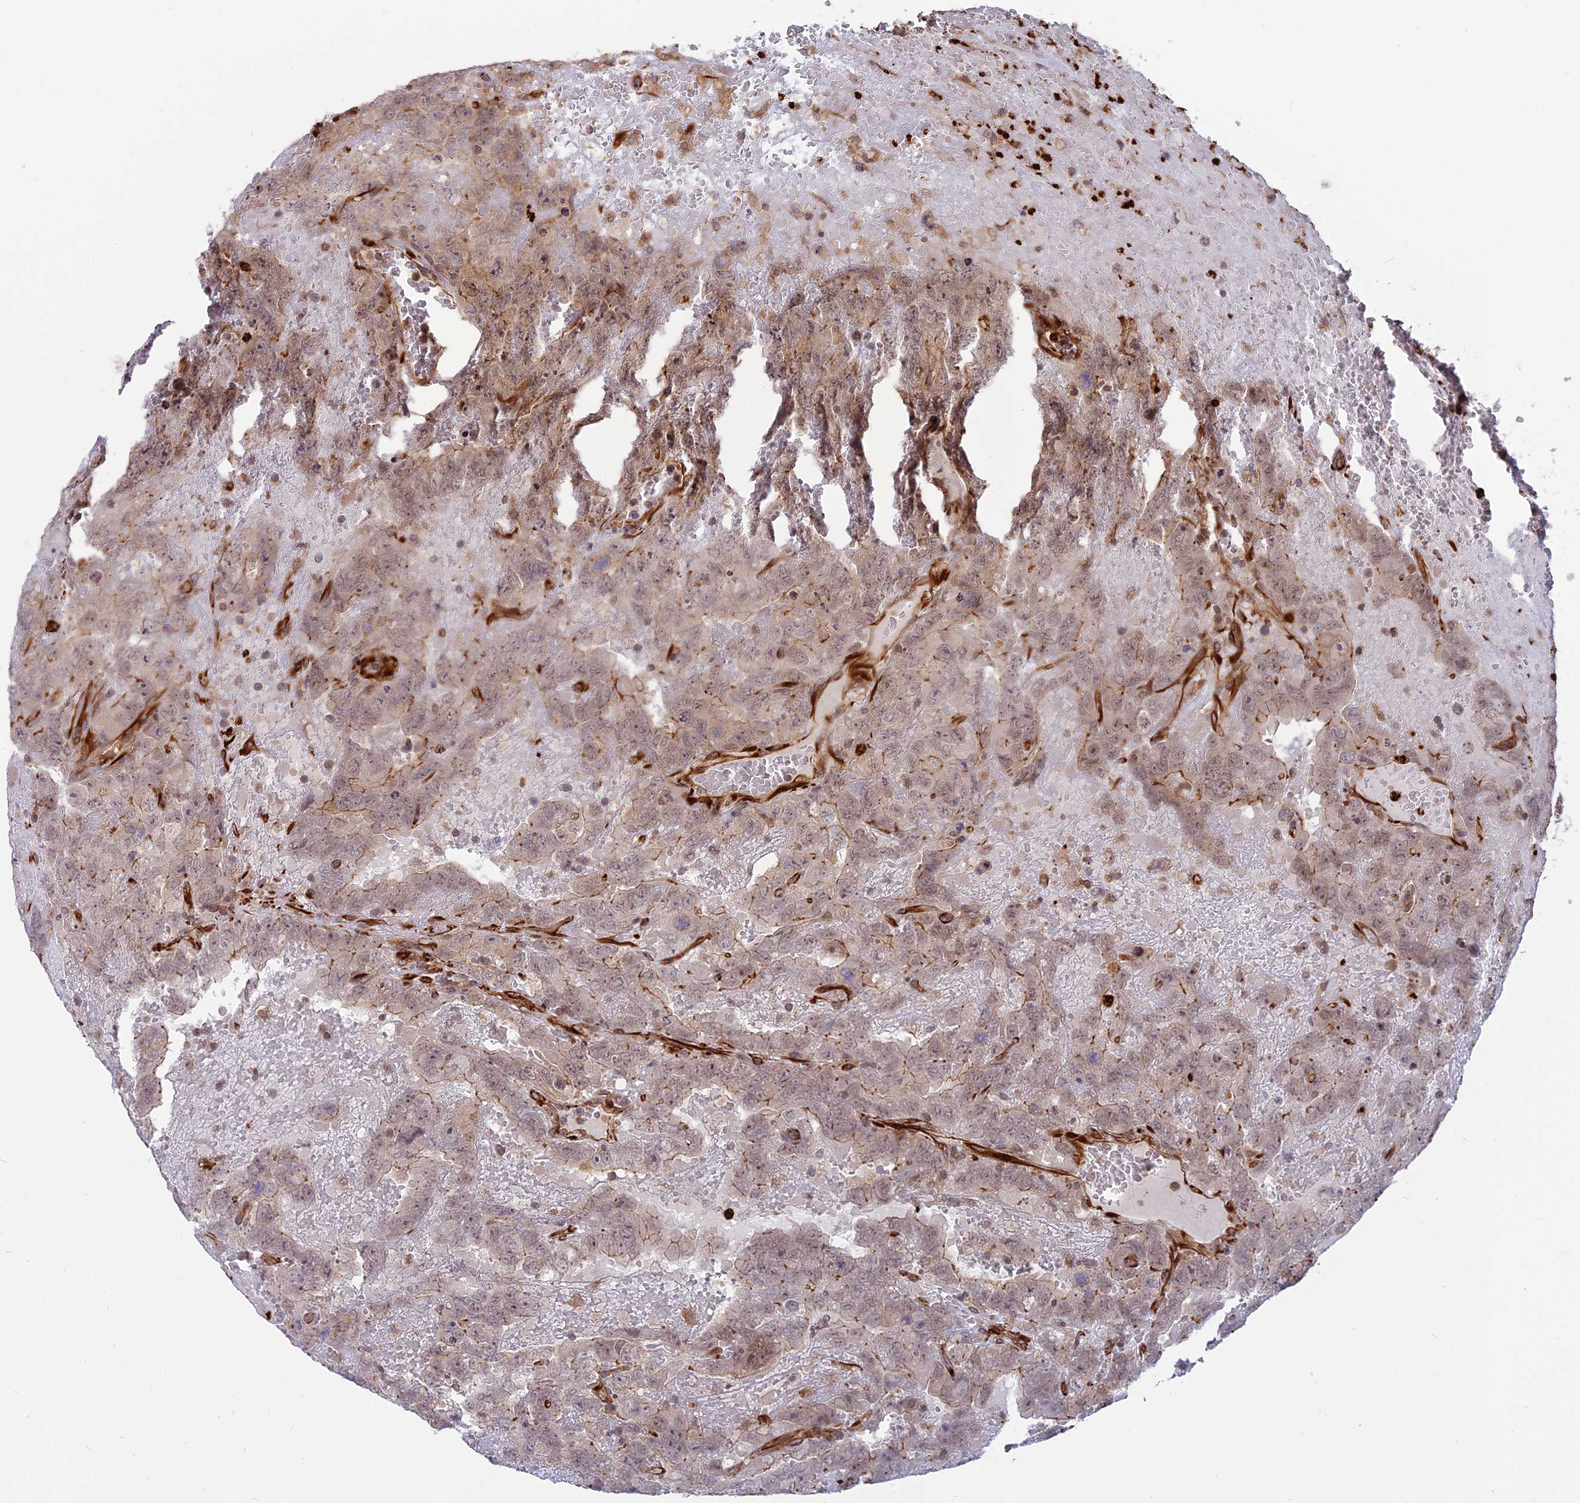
{"staining": {"intensity": "moderate", "quantity": "25%-75%", "location": "cytoplasmic/membranous"}, "tissue": "testis cancer", "cell_type": "Tumor cells", "image_type": "cancer", "snomed": [{"axis": "morphology", "description": "Carcinoma, Embryonal, NOS"}, {"axis": "topography", "description": "Testis"}], "caption": "Immunohistochemistry of human embryonal carcinoma (testis) reveals medium levels of moderate cytoplasmic/membranous staining in about 25%-75% of tumor cells.", "gene": "PHLDB3", "patient": {"sex": "male", "age": 45}}